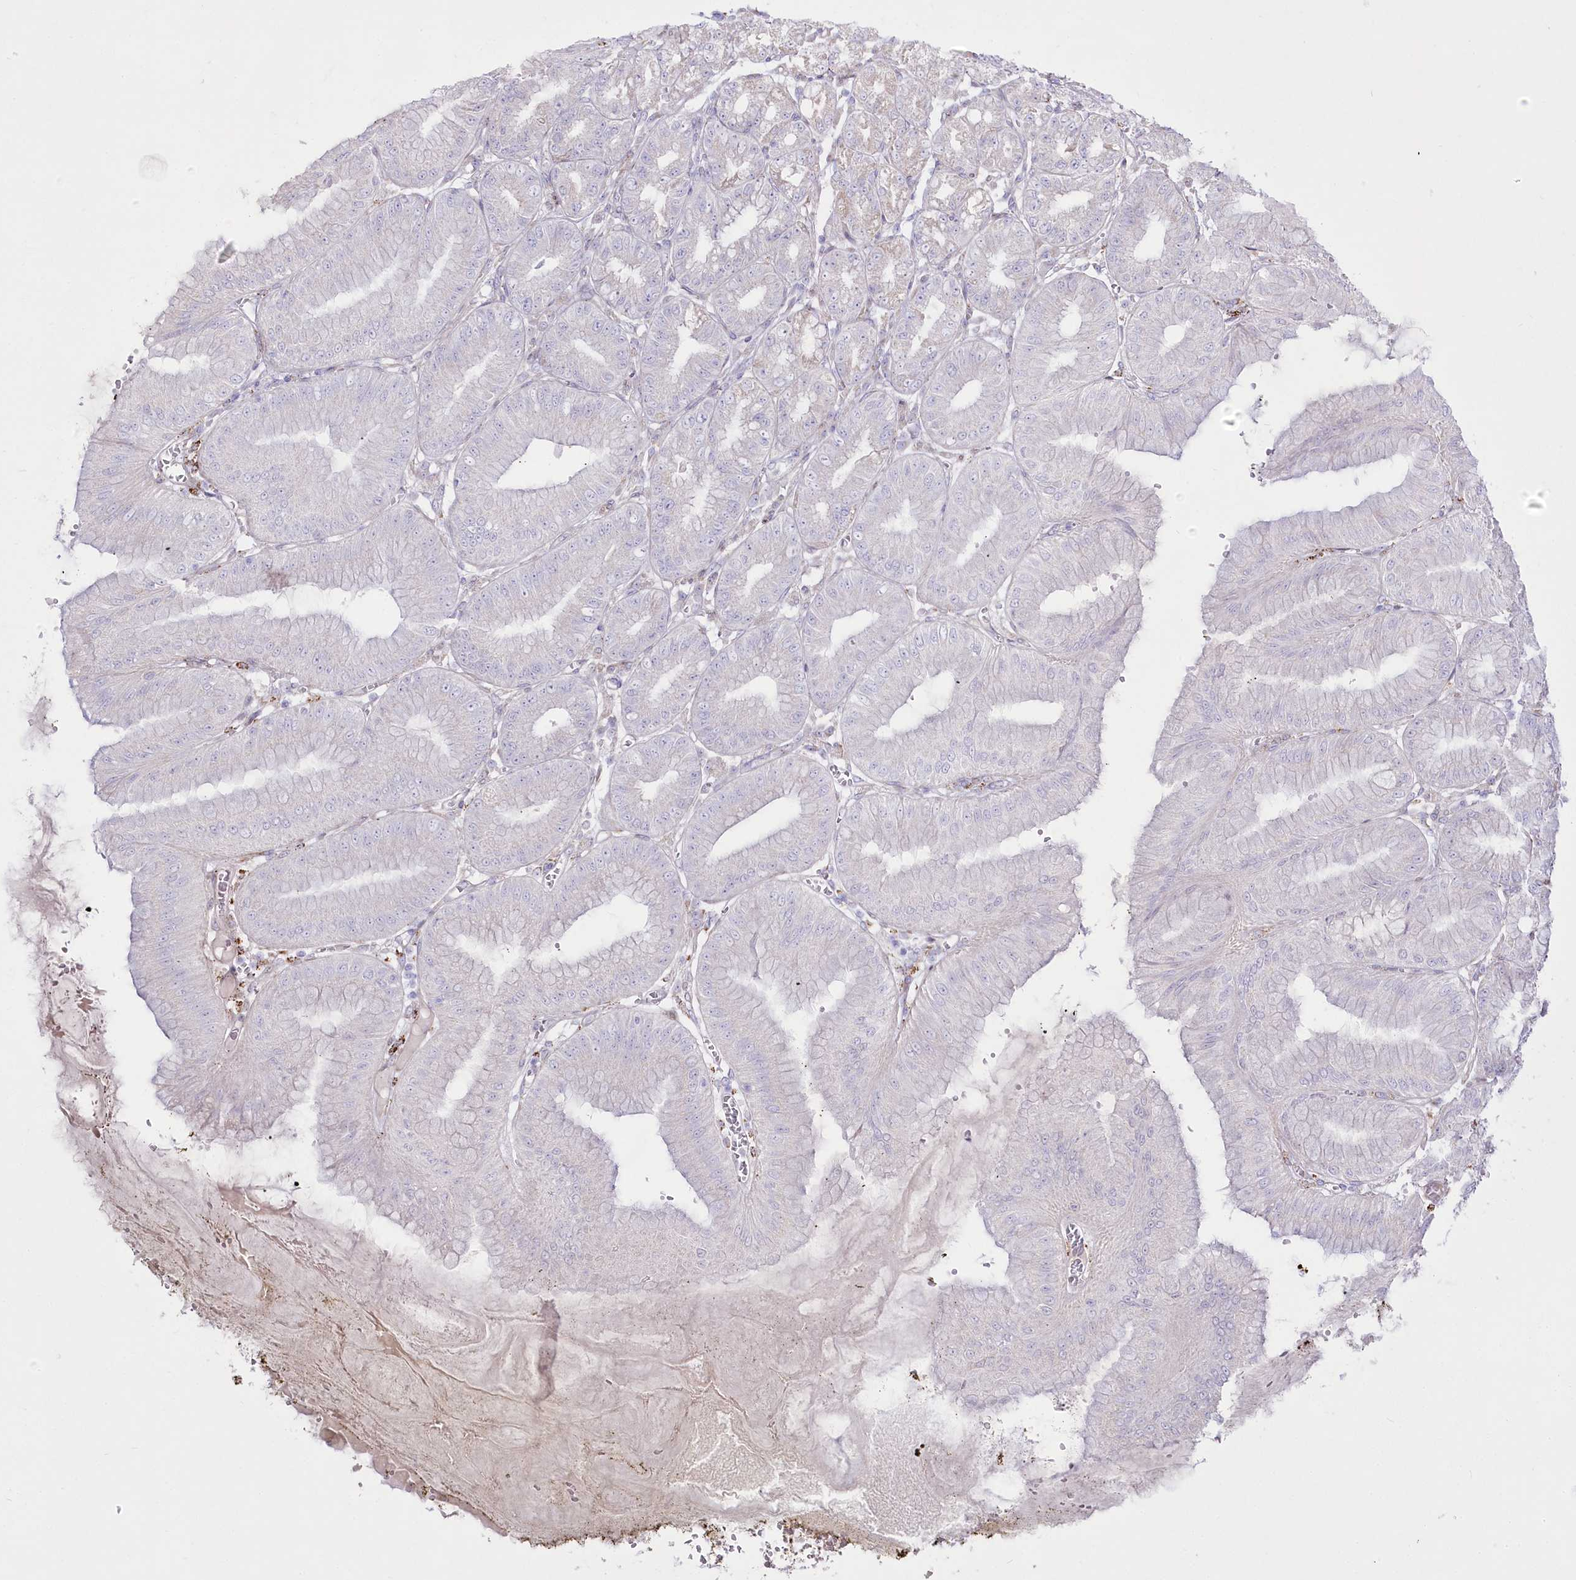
{"staining": {"intensity": "weak", "quantity": "25%-75%", "location": "cytoplasmic/membranous"}, "tissue": "stomach", "cell_type": "Glandular cells", "image_type": "normal", "snomed": [{"axis": "morphology", "description": "Normal tissue, NOS"}, {"axis": "topography", "description": "Stomach, lower"}], "caption": "Glandular cells display low levels of weak cytoplasmic/membranous positivity in approximately 25%-75% of cells in normal stomach.", "gene": "CEP164", "patient": {"sex": "male", "age": 71}}